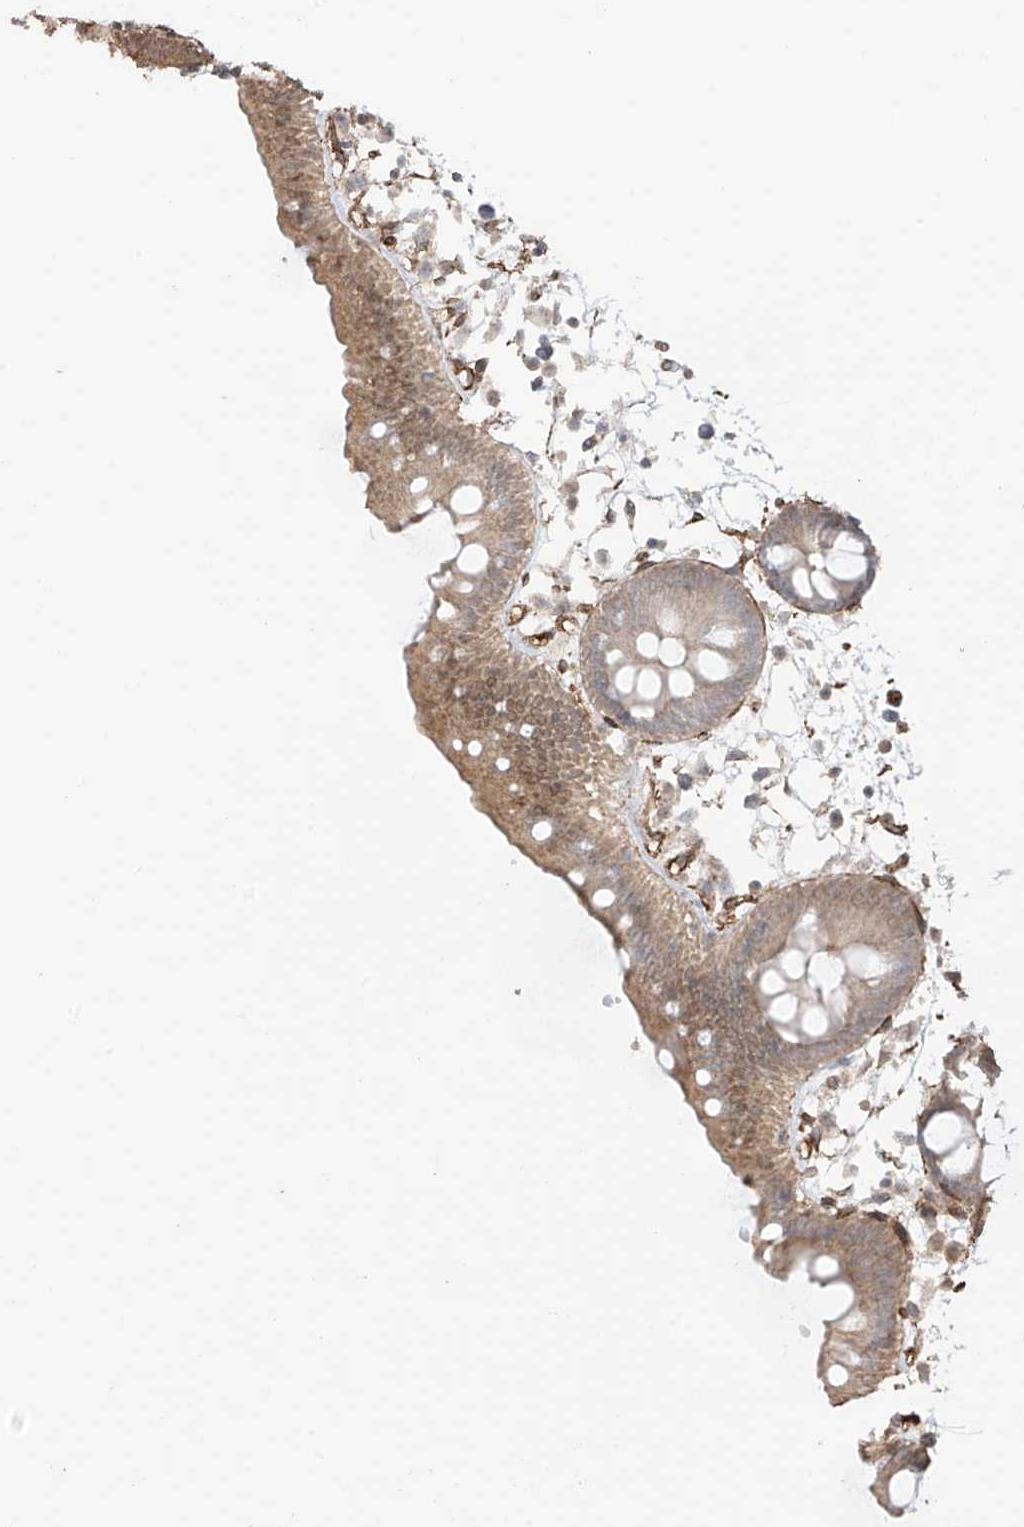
{"staining": {"intensity": "moderate", "quantity": "25%-75%", "location": "cytoplasmic/membranous"}, "tissue": "colon", "cell_type": "Endothelial cells", "image_type": "normal", "snomed": [{"axis": "morphology", "description": "Normal tissue, NOS"}, {"axis": "topography", "description": "Colon"}], "caption": "Endothelial cells show medium levels of moderate cytoplasmic/membranous expression in approximately 25%-75% of cells in normal colon.", "gene": "TTLL5", "patient": {"sex": "male", "age": 56}}